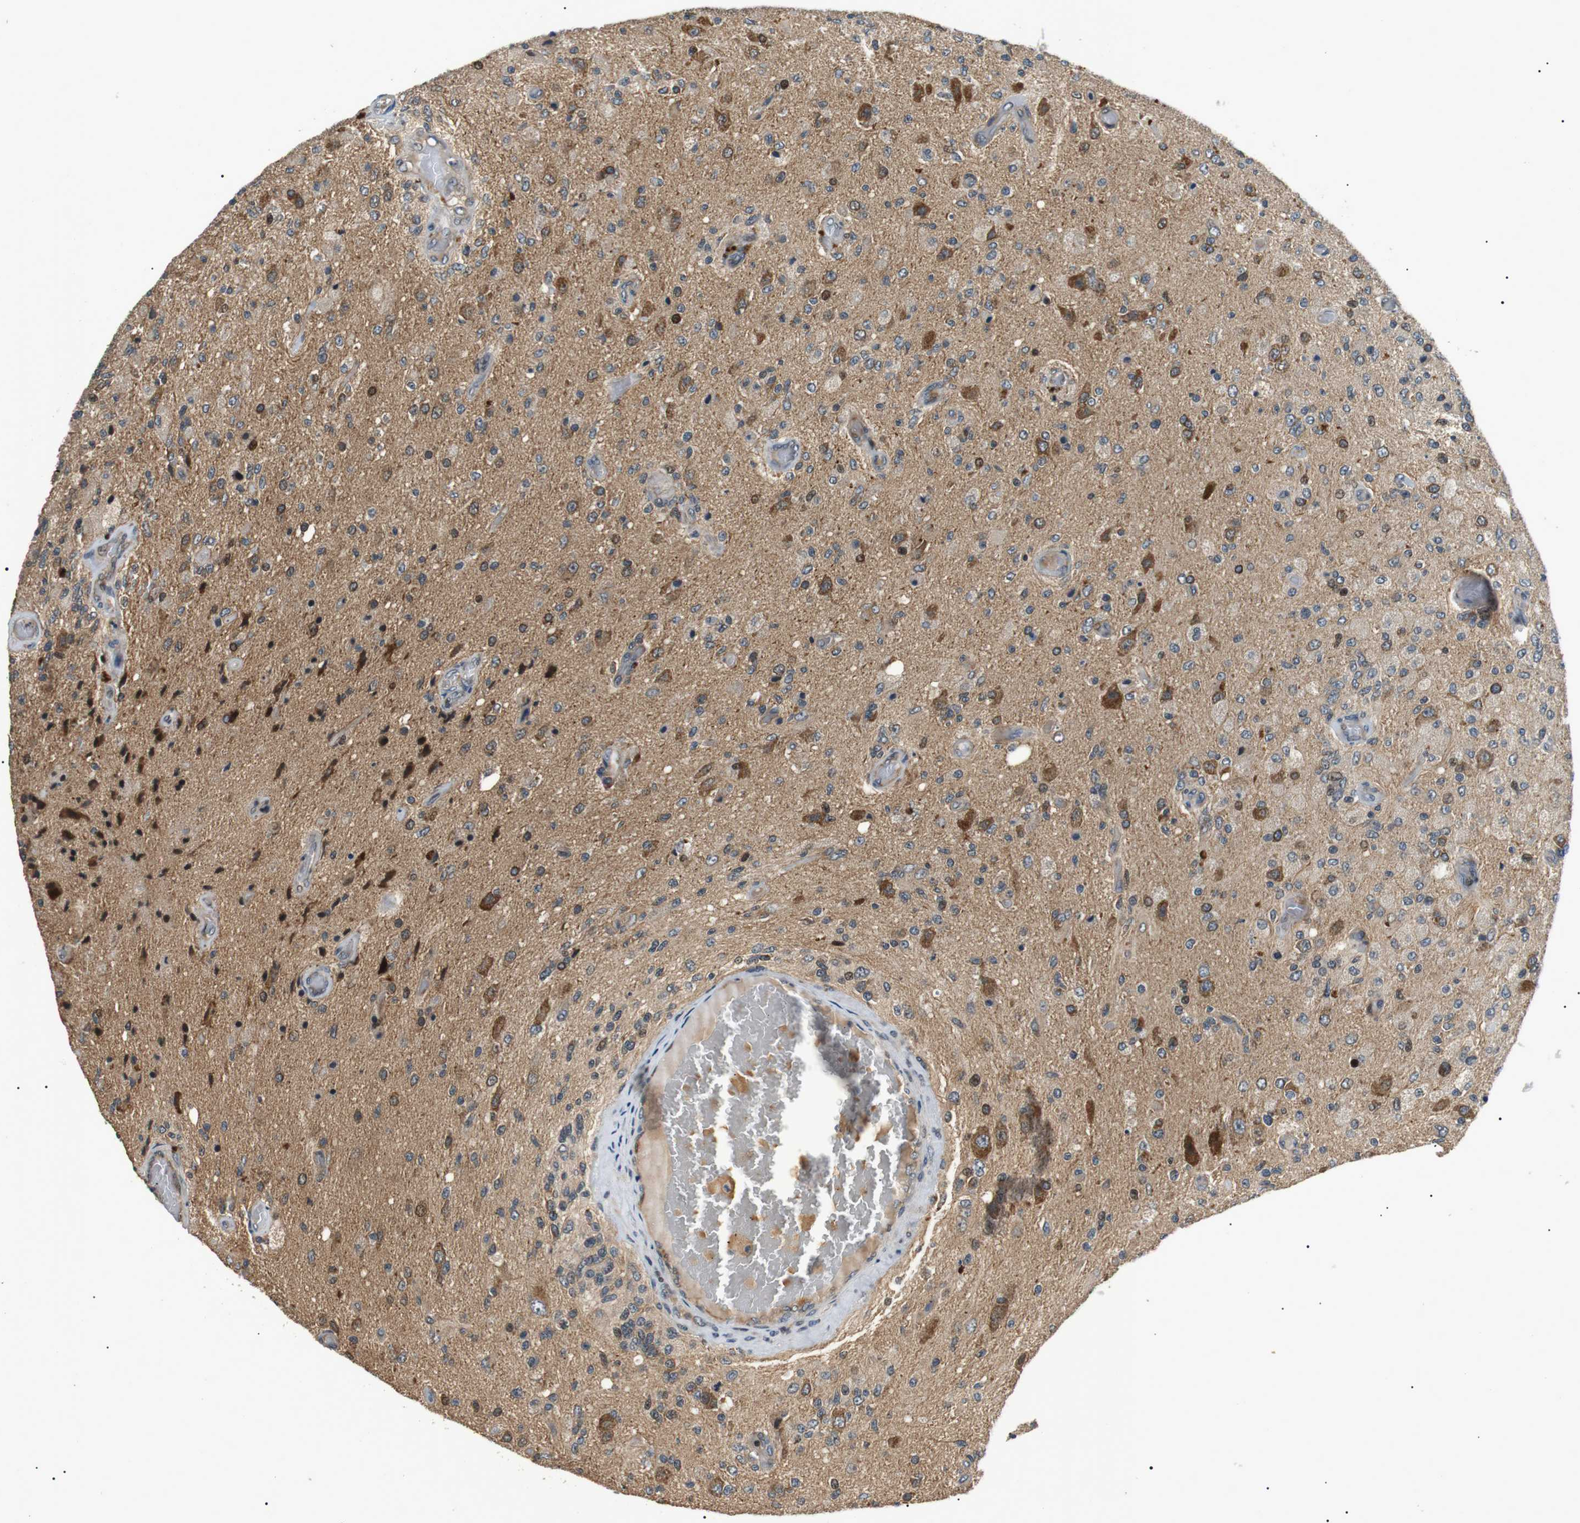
{"staining": {"intensity": "weak", "quantity": ">75%", "location": "cytoplasmic/membranous"}, "tissue": "glioma", "cell_type": "Tumor cells", "image_type": "cancer", "snomed": [{"axis": "morphology", "description": "Normal tissue, NOS"}, {"axis": "morphology", "description": "Glioma, malignant, High grade"}, {"axis": "topography", "description": "Cerebral cortex"}], "caption": "Protein expression by IHC shows weak cytoplasmic/membranous staining in approximately >75% of tumor cells in glioma.", "gene": "HSPA13", "patient": {"sex": "male", "age": 77}}